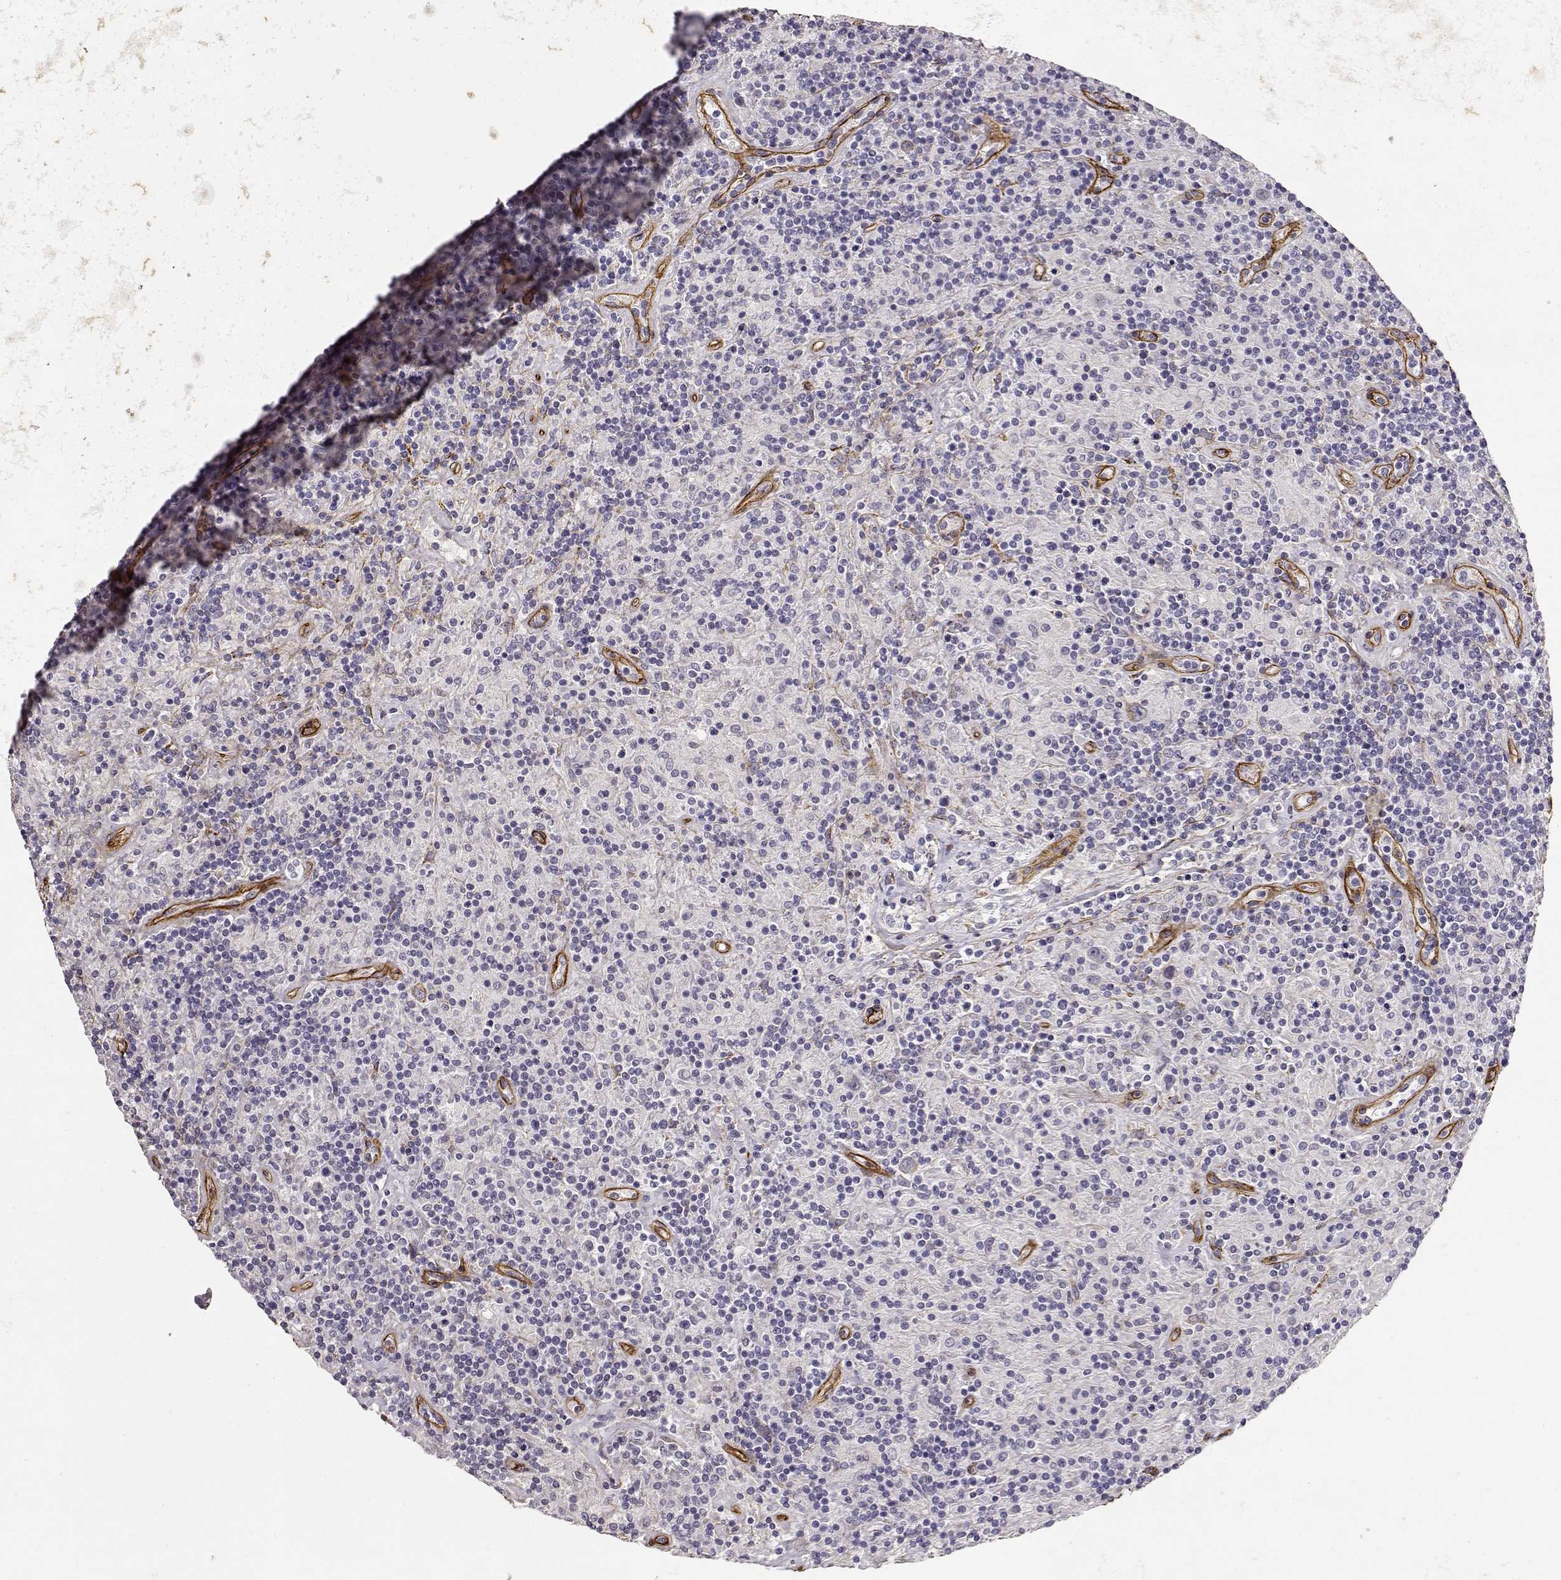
{"staining": {"intensity": "negative", "quantity": "none", "location": "none"}, "tissue": "lymphoma", "cell_type": "Tumor cells", "image_type": "cancer", "snomed": [{"axis": "morphology", "description": "Hodgkin's disease, NOS"}, {"axis": "topography", "description": "Lymph node"}], "caption": "DAB immunohistochemical staining of Hodgkin's disease demonstrates no significant positivity in tumor cells.", "gene": "LAMC1", "patient": {"sex": "male", "age": 70}}